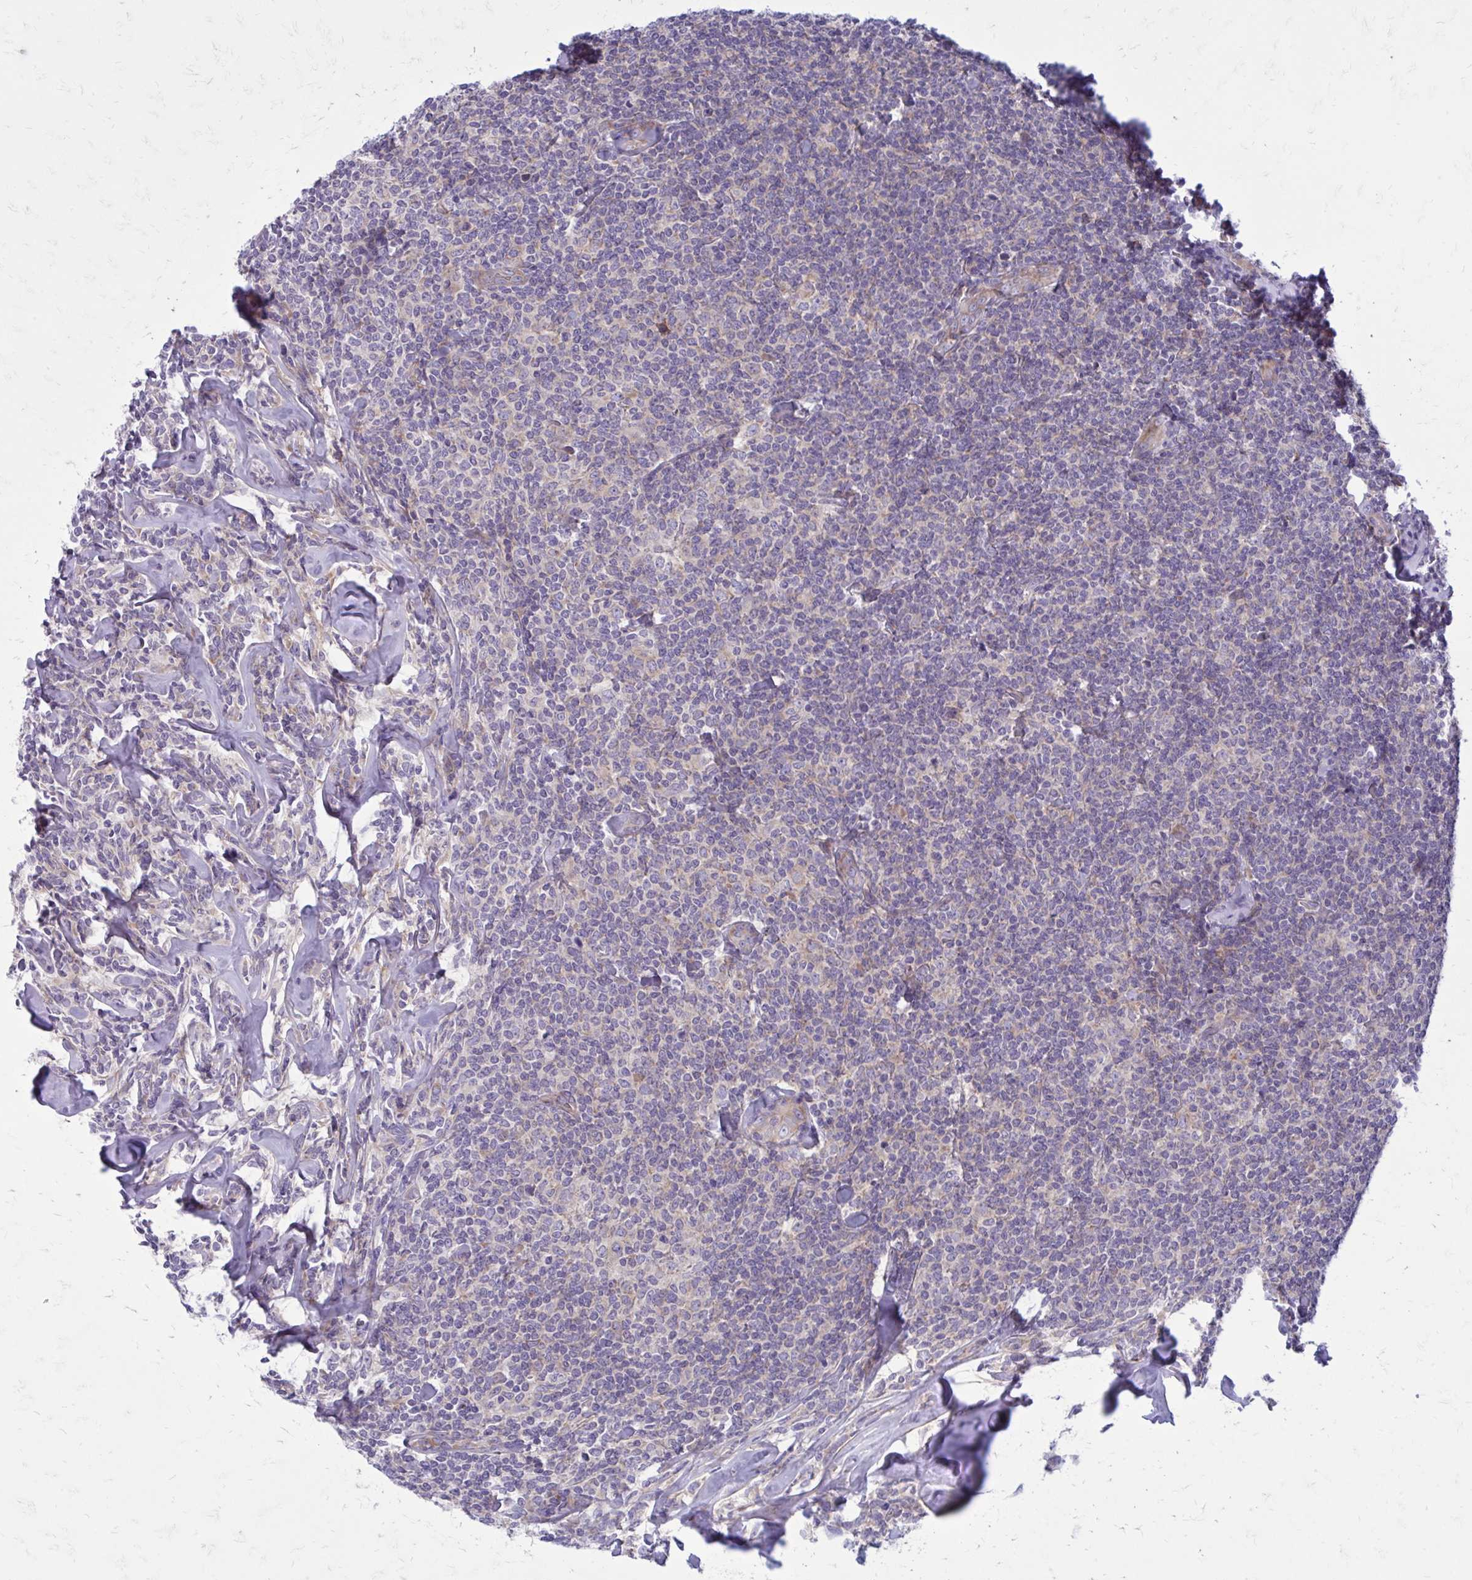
{"staining": {"intensity": "negative", "quantity": "none", "location": "none"}, "tissue": "lymphoma", "cell_type": "Tumor cells", "image_type": "cancer", "snomed": [{"axis": "morphology", "description": "Malignant lymphoma, non-Hodgkin's type, Low grade"}, {"axis": "topography", "description": "Lymph node"}], "caption": "Malignant lymphoma, non-Hodgkin's type (low-grade) was stained to show a protein in brown. There is no significant positivity in tumor cells.", "gene": "GIGYF2", "patient": {"sex": "female", "age": 56}}